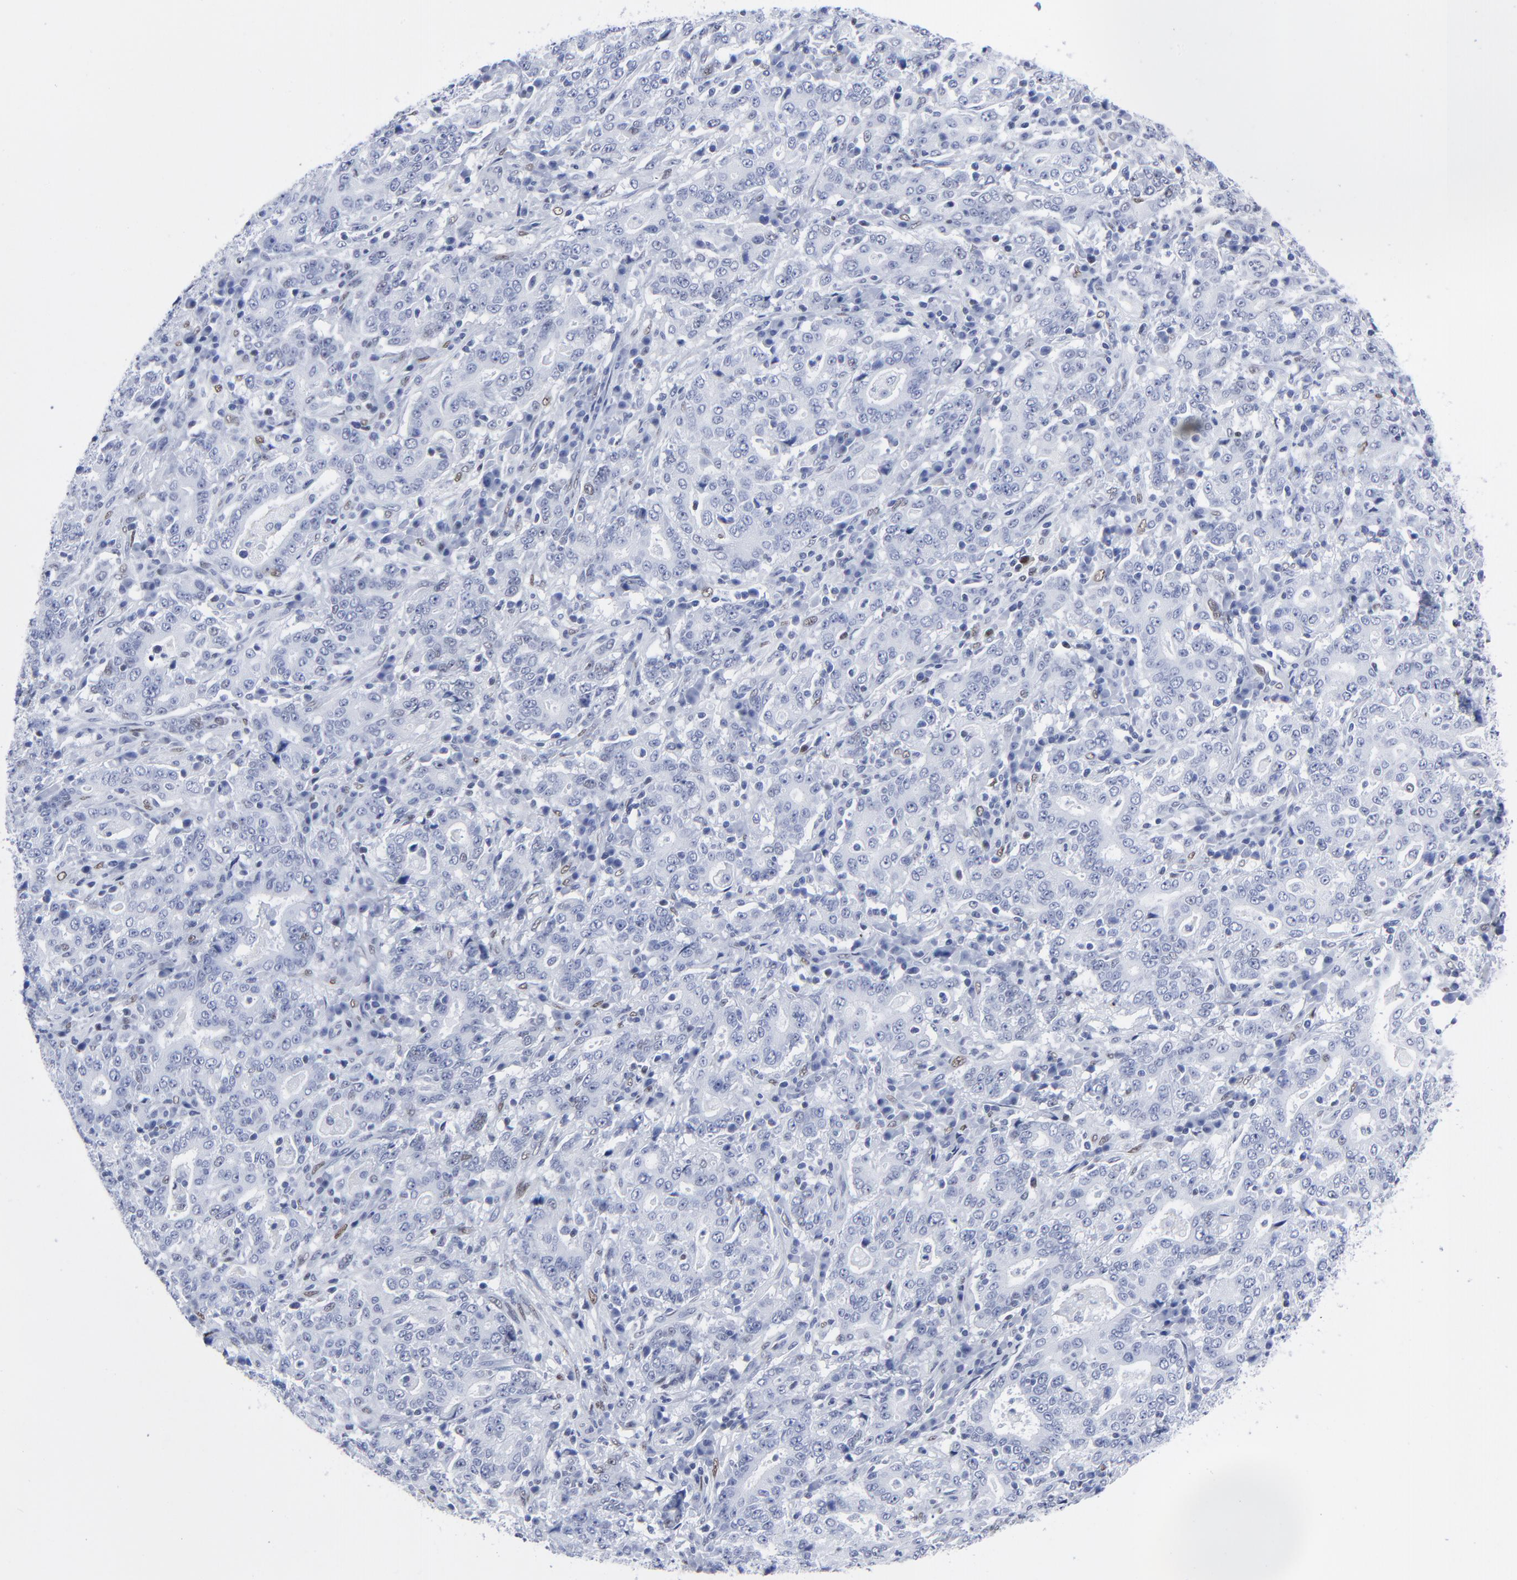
{"staining": {"intensity": "weak", "quantity": "<25%", "location": "nuclear"}, "tissue": "stomach cancer", "cell_type": "Tumor cells", "image_type": "cancer", "snomed": [{"axis": "morphology", "description": "Normal tissue, NOS"}, {"axis": "morphology", "description": "Adenocarcinoma, NOS"}, {"axis": "topography", "description": "Stomach, upper"}, {"axis": "topography", "description": "Stomach"}], "caption": "Immunohistochemical staining of human stomach cancer reveals no significant staining in tumor cells.", "gene": "JUN", "patient": {"sex": "male", "age": 59}}